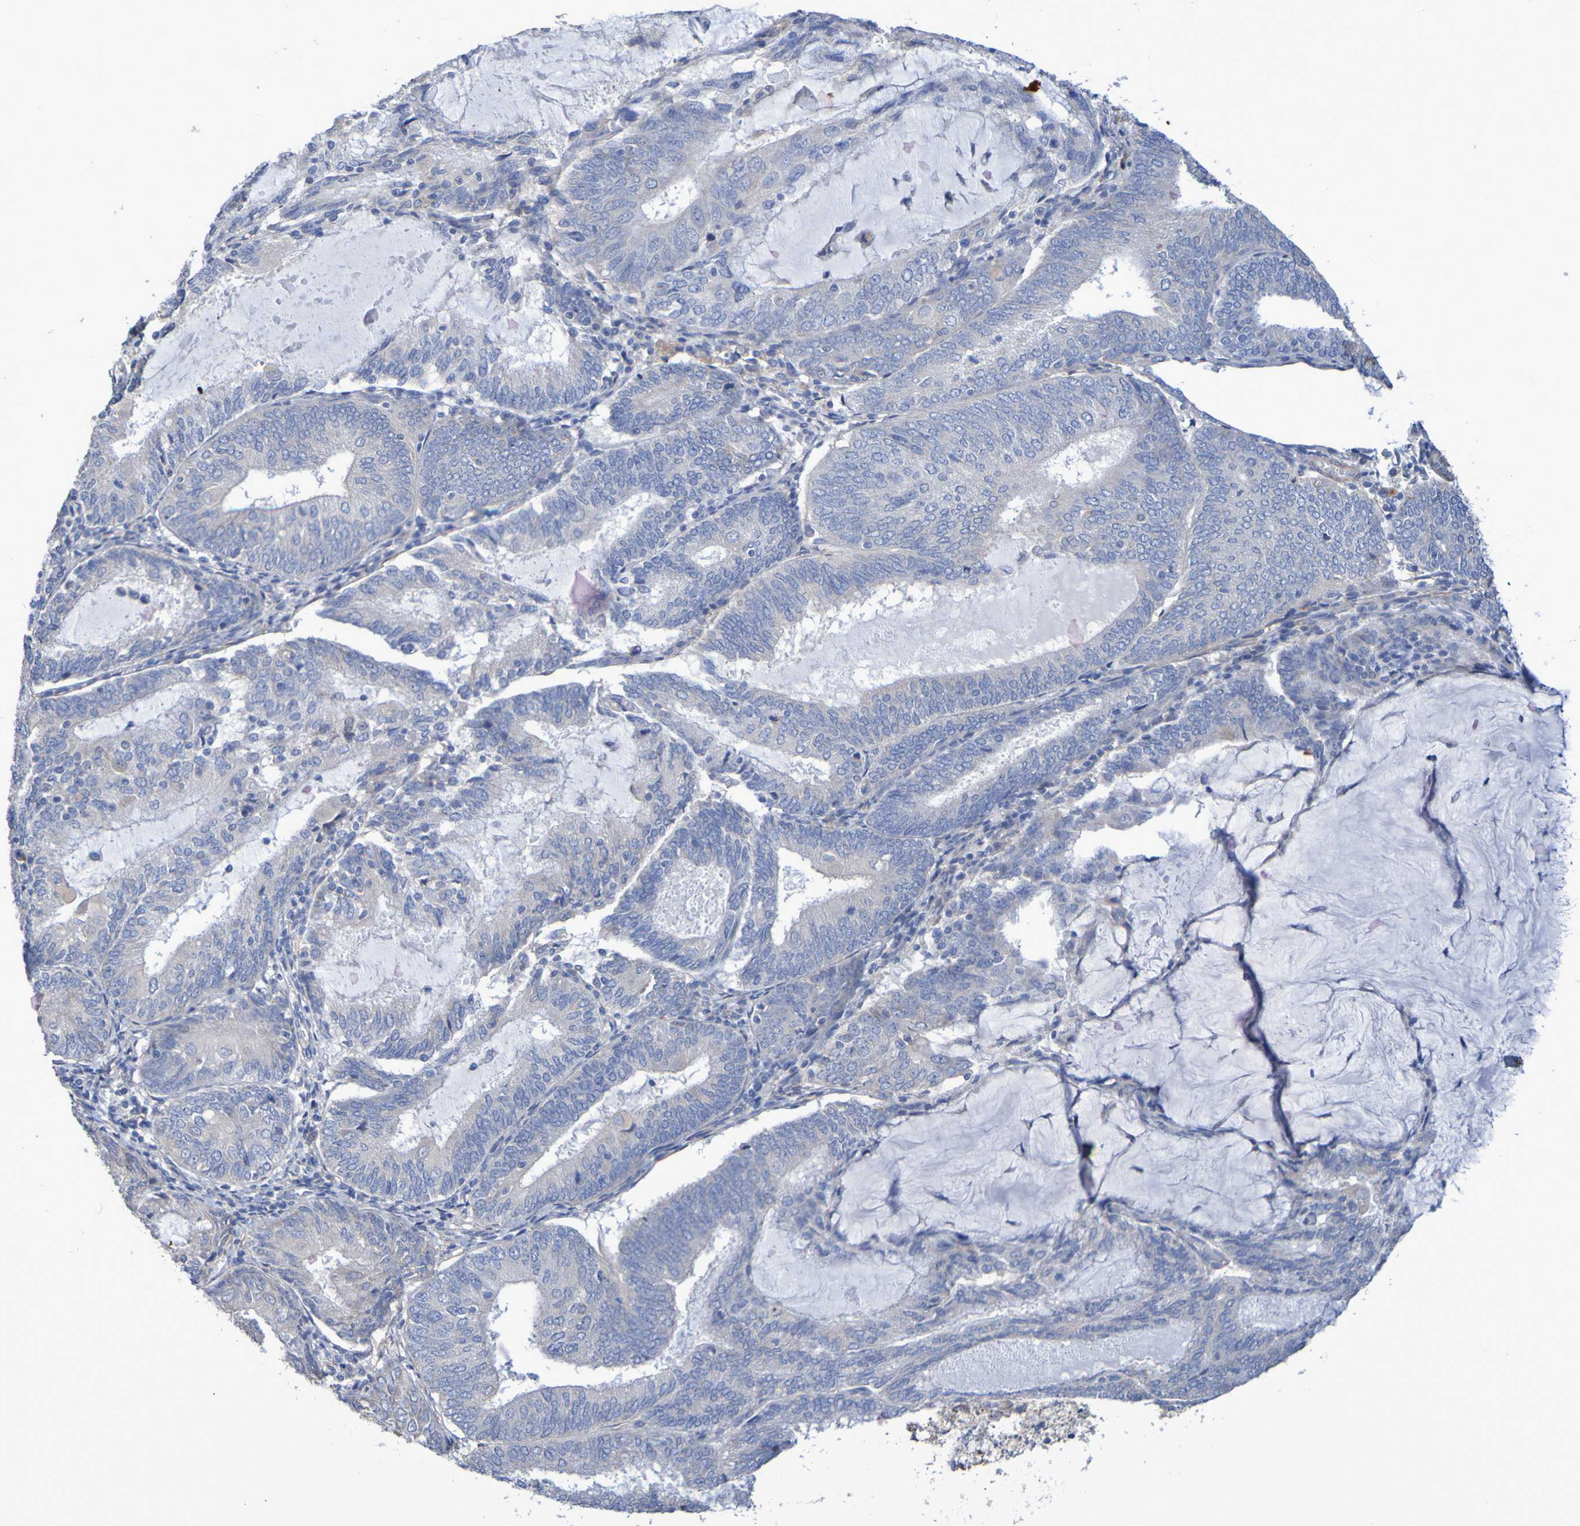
{"staining": {"intensity": "negative", "quantity": "none", "location": "none"}, "tissue": "endometrial cancer", "cell_type": "Tumor cells", "image_type": "cancer", "snomed": [{"axis": "morphology", "description": "Adenocarcinoma, NOS"}, {"axis": "topography", "description": "Endometrium"}], "caption": "Immunohistochemistry (IHC) of endometrial adenocarcinoma reveals no positivity in tumor cells. The staining is performed using DAB brown chromogen with nuclei counter-stained in using hematoxylin.", "gene": "SRPRB", "patient": {"sex": "female", "age": 81}}